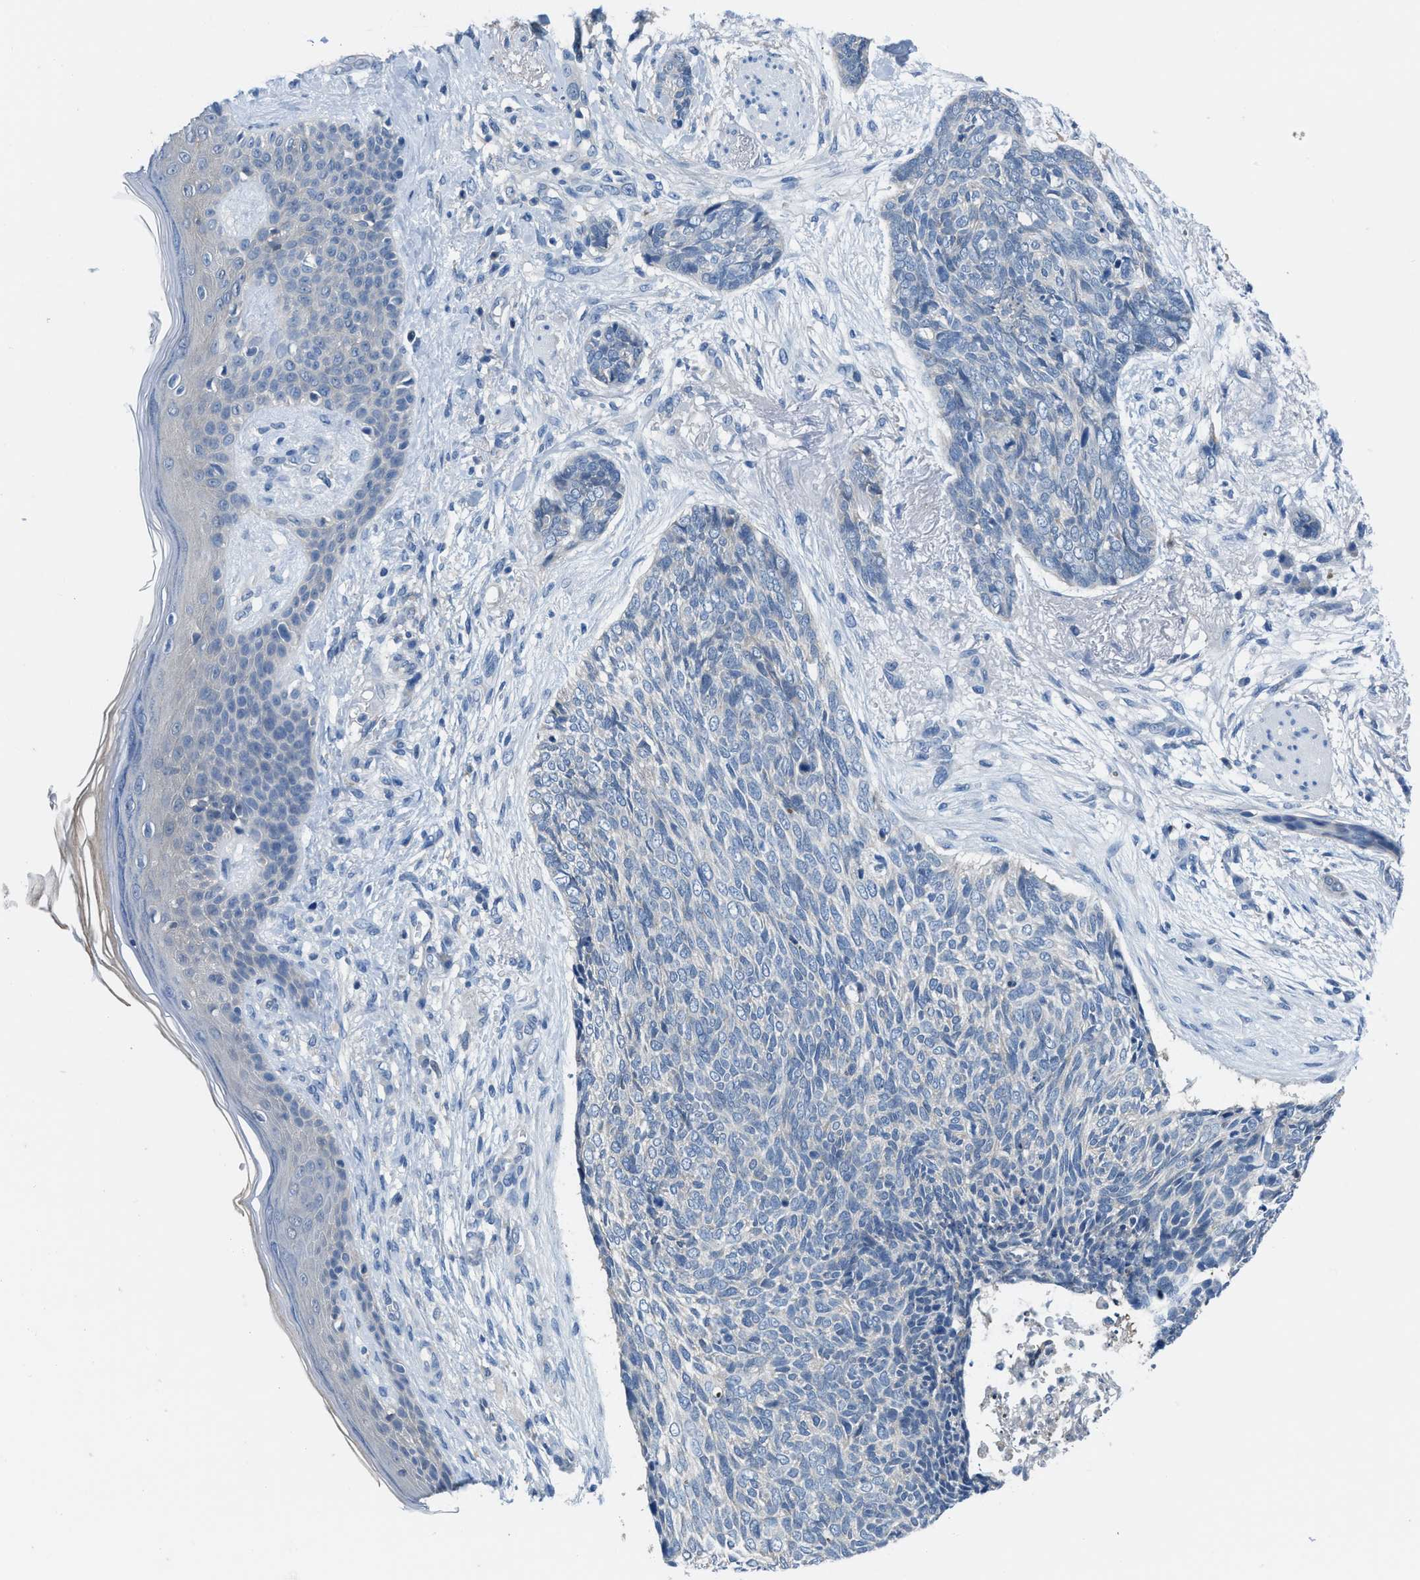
{"staining": {"intensity": "negative", "quantity": "none", "location": "none"}, "tissue": "skin cancer", "cell_type": "Tumor cells", "image_type": "cancer", "snomed": [{"axis": "morphology", "description": "Basal cell carcinoma"}, {"axis": "topography", "description": "Skin"}], "caption": "An IHC photomicrograph of basal cell carcinoma (skin) is shown. There is no staining in tumor cells of basal cell carcinoma (skin).", "gene": "NUDT5", "patient": {"sex": "female", "age": 84}}